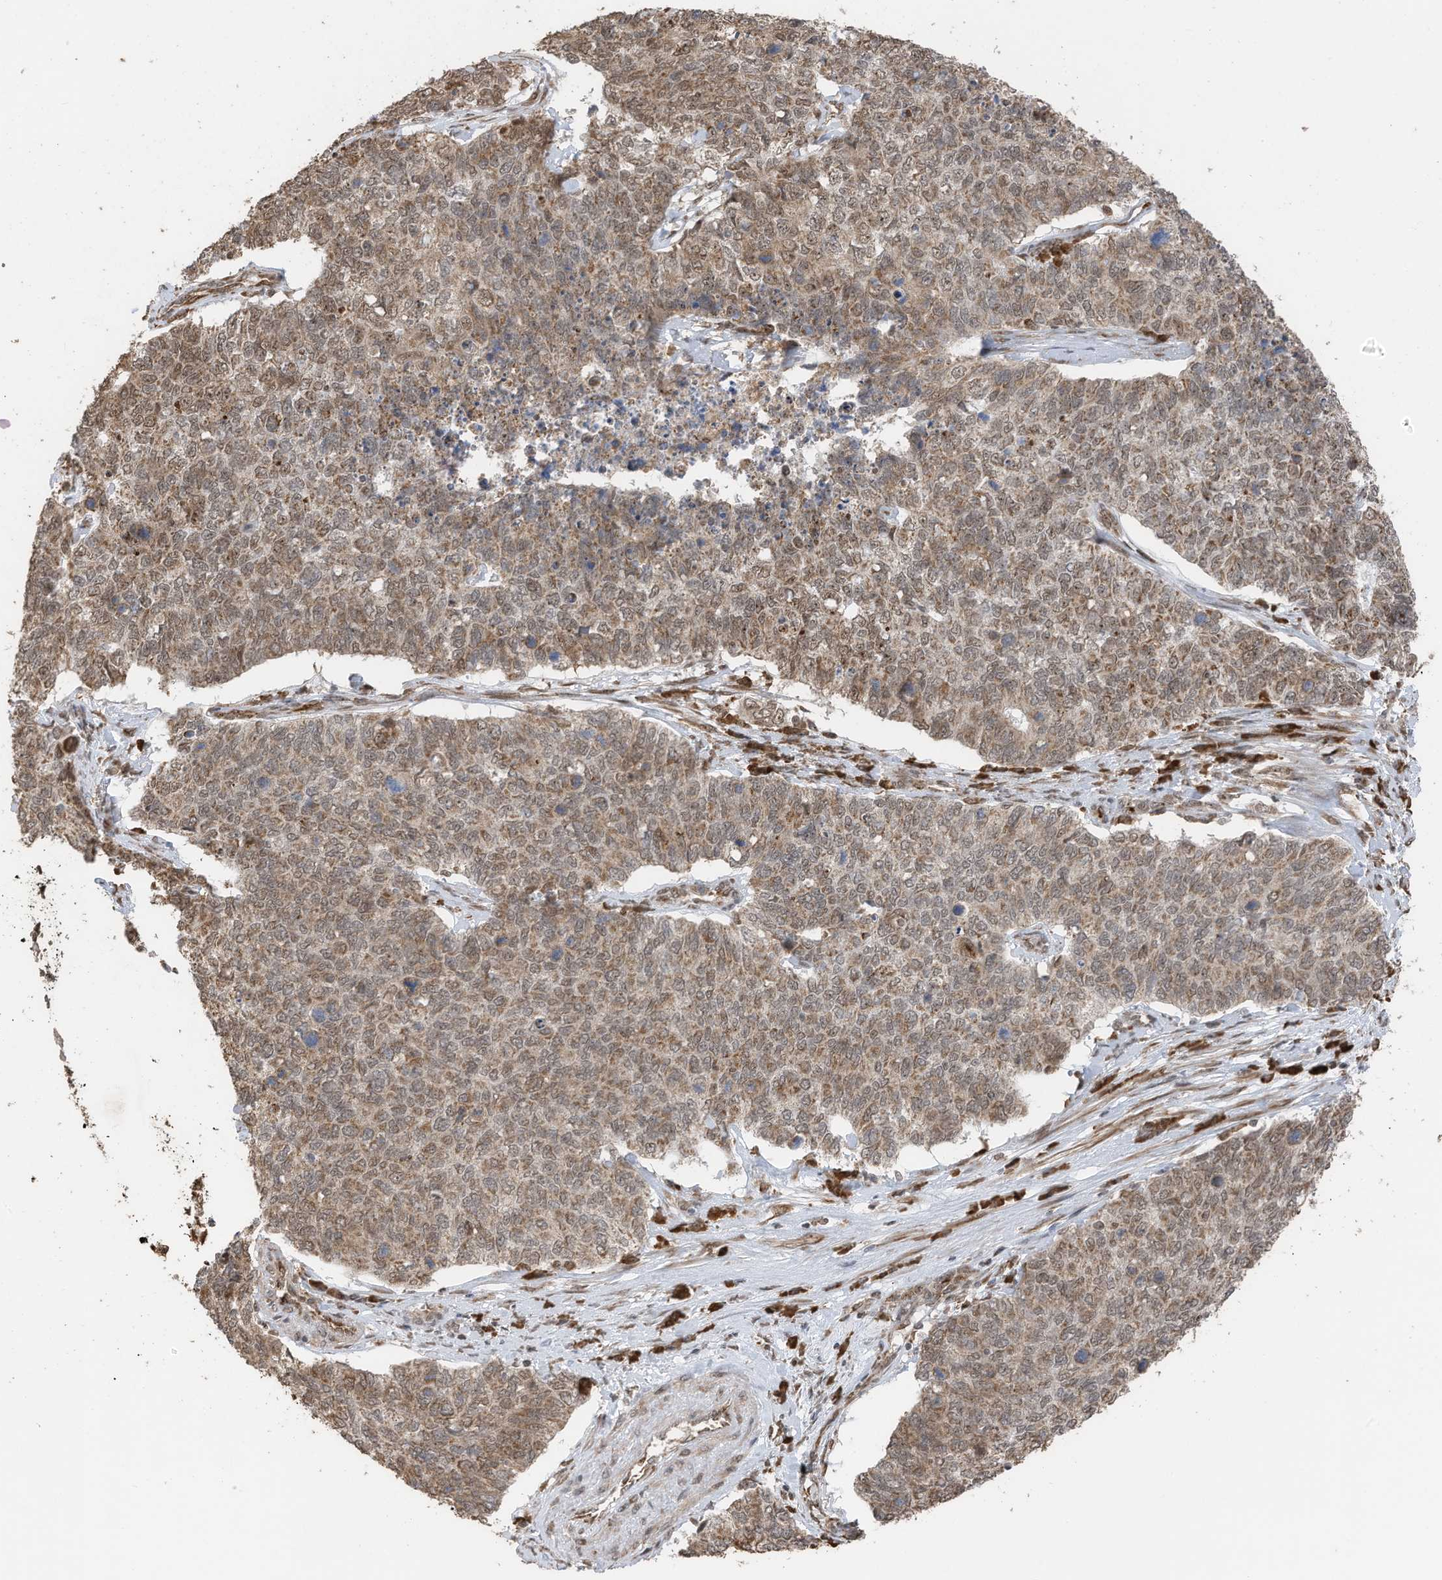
{"staining": {"intensity": "moderate", "quantity": ">75%", "location": "cytoplasmic/membranous,nuclear"}, "tissue": "cervical cancer", "cell_type": "Tumor cells", "image_type": "cancer", "snomed": [{"axis": "morphology", "description": "Squamous cell carcinoma, NOS"}, {"axis": "topography", "description": "Cervix"}], "caption": "Protein positivity by immunohistochemistry displays moderate cytoplasmic/membranous and nuclear positivity in approximately >75% of tumor cells in cervical squamous cell carcinoma.", "gene": "ERLEC1", "patient": {"sex": "female", "age": 63}}